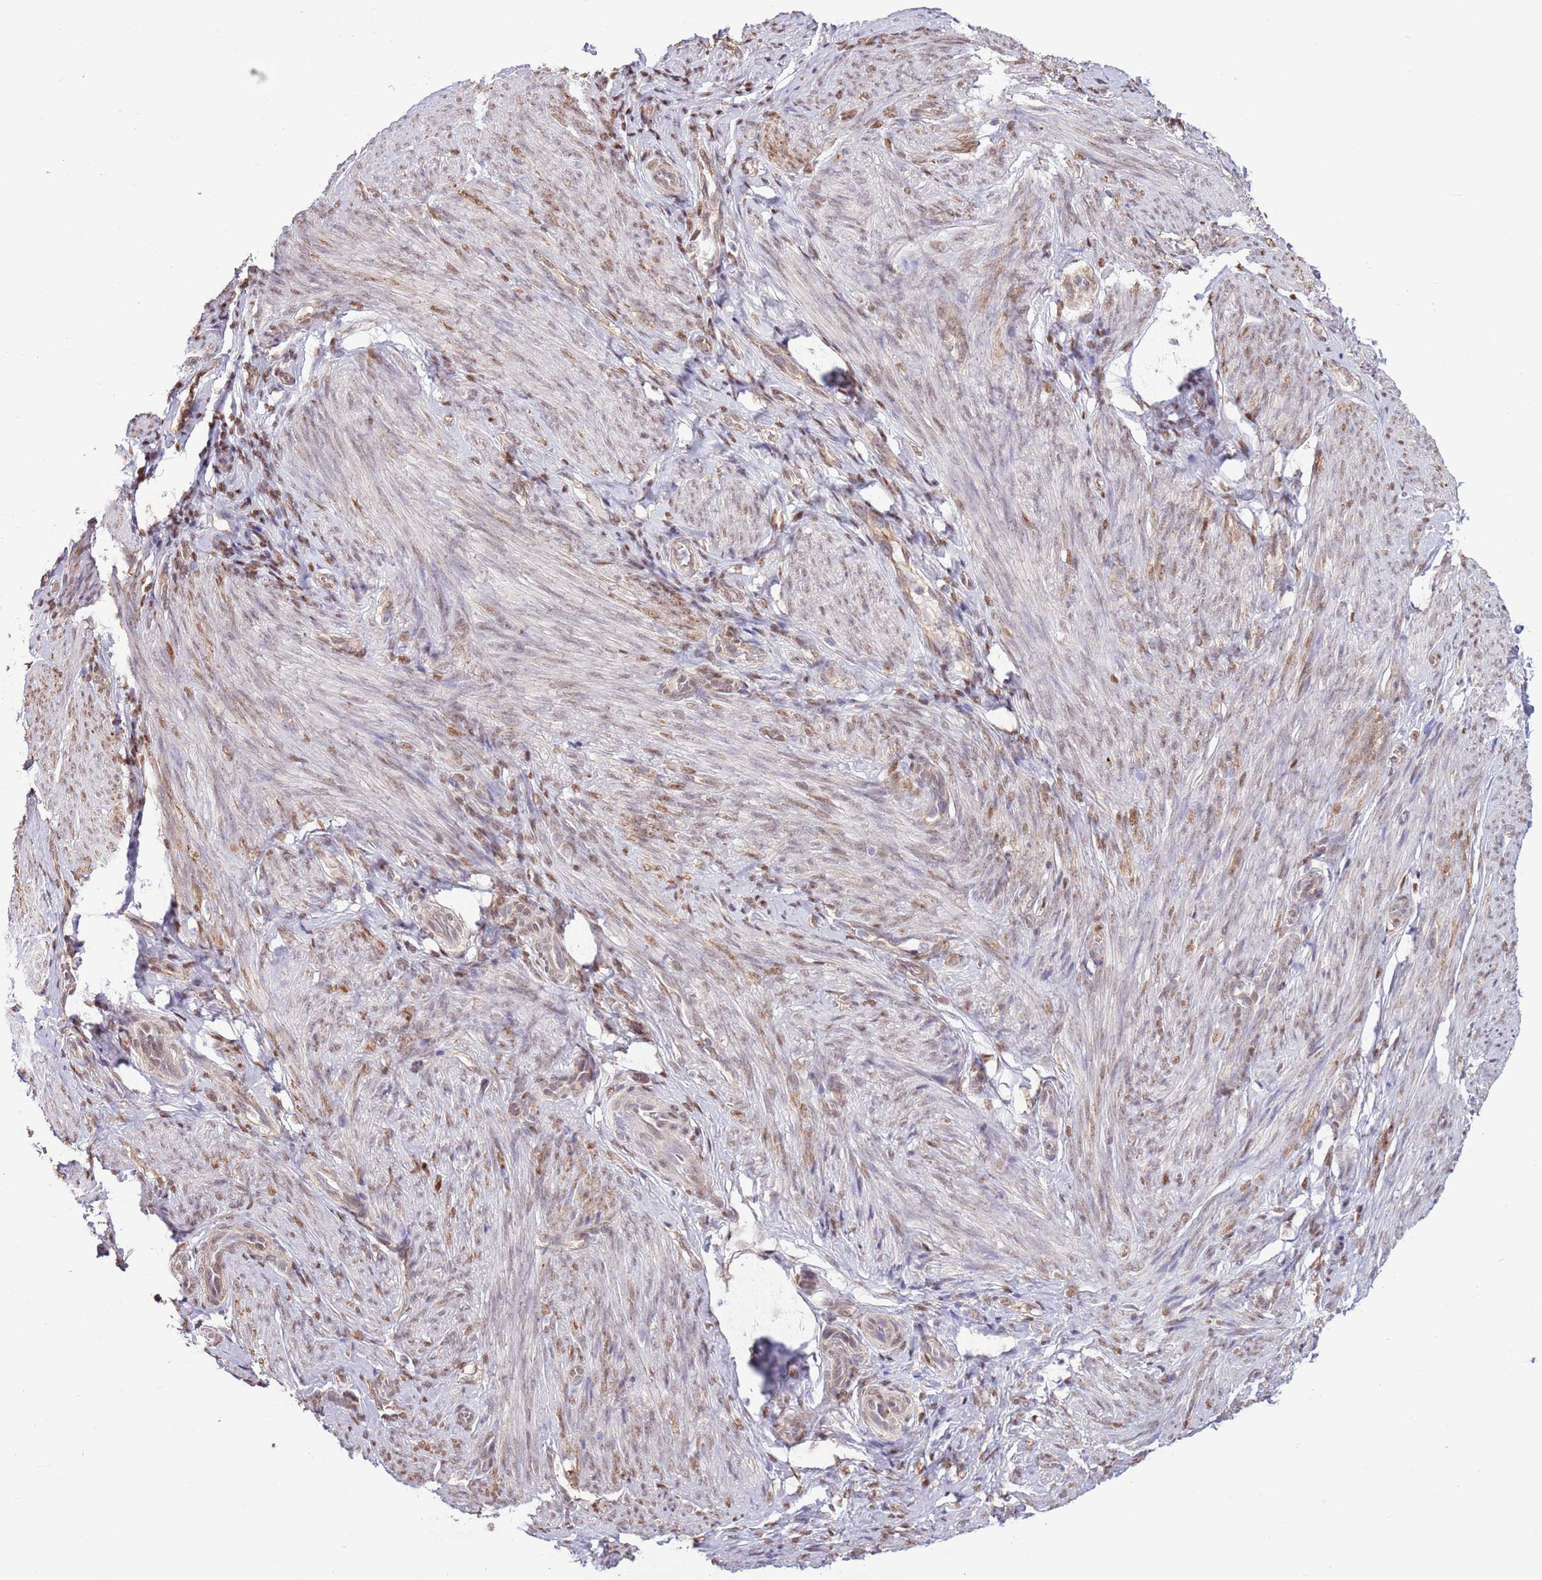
{"staining": {"intensity": "moderate", "quantity": "25%-75%", "location": "nuclear"}, "tissue": "endometrium", "cell_type": "Cells in endometrial stroma", "image_type": "normal", "snomed": [{"axis": "morphology", "description": "Normal tissue, NOS"}, {"axis": "topography", "description": "Endometrium"}], "caption": "Normal endometrium was stained to show a protein in brown. There is medium levels of moderate nuclear staining in about 25%-75% of cells in endometrial stroma. Immunohistochemistry (ihc) stains the protein in brown and the nuclei are stained blue.", "gene": "ARL2BP", "patient": {"sex": "female", "age": 65}}